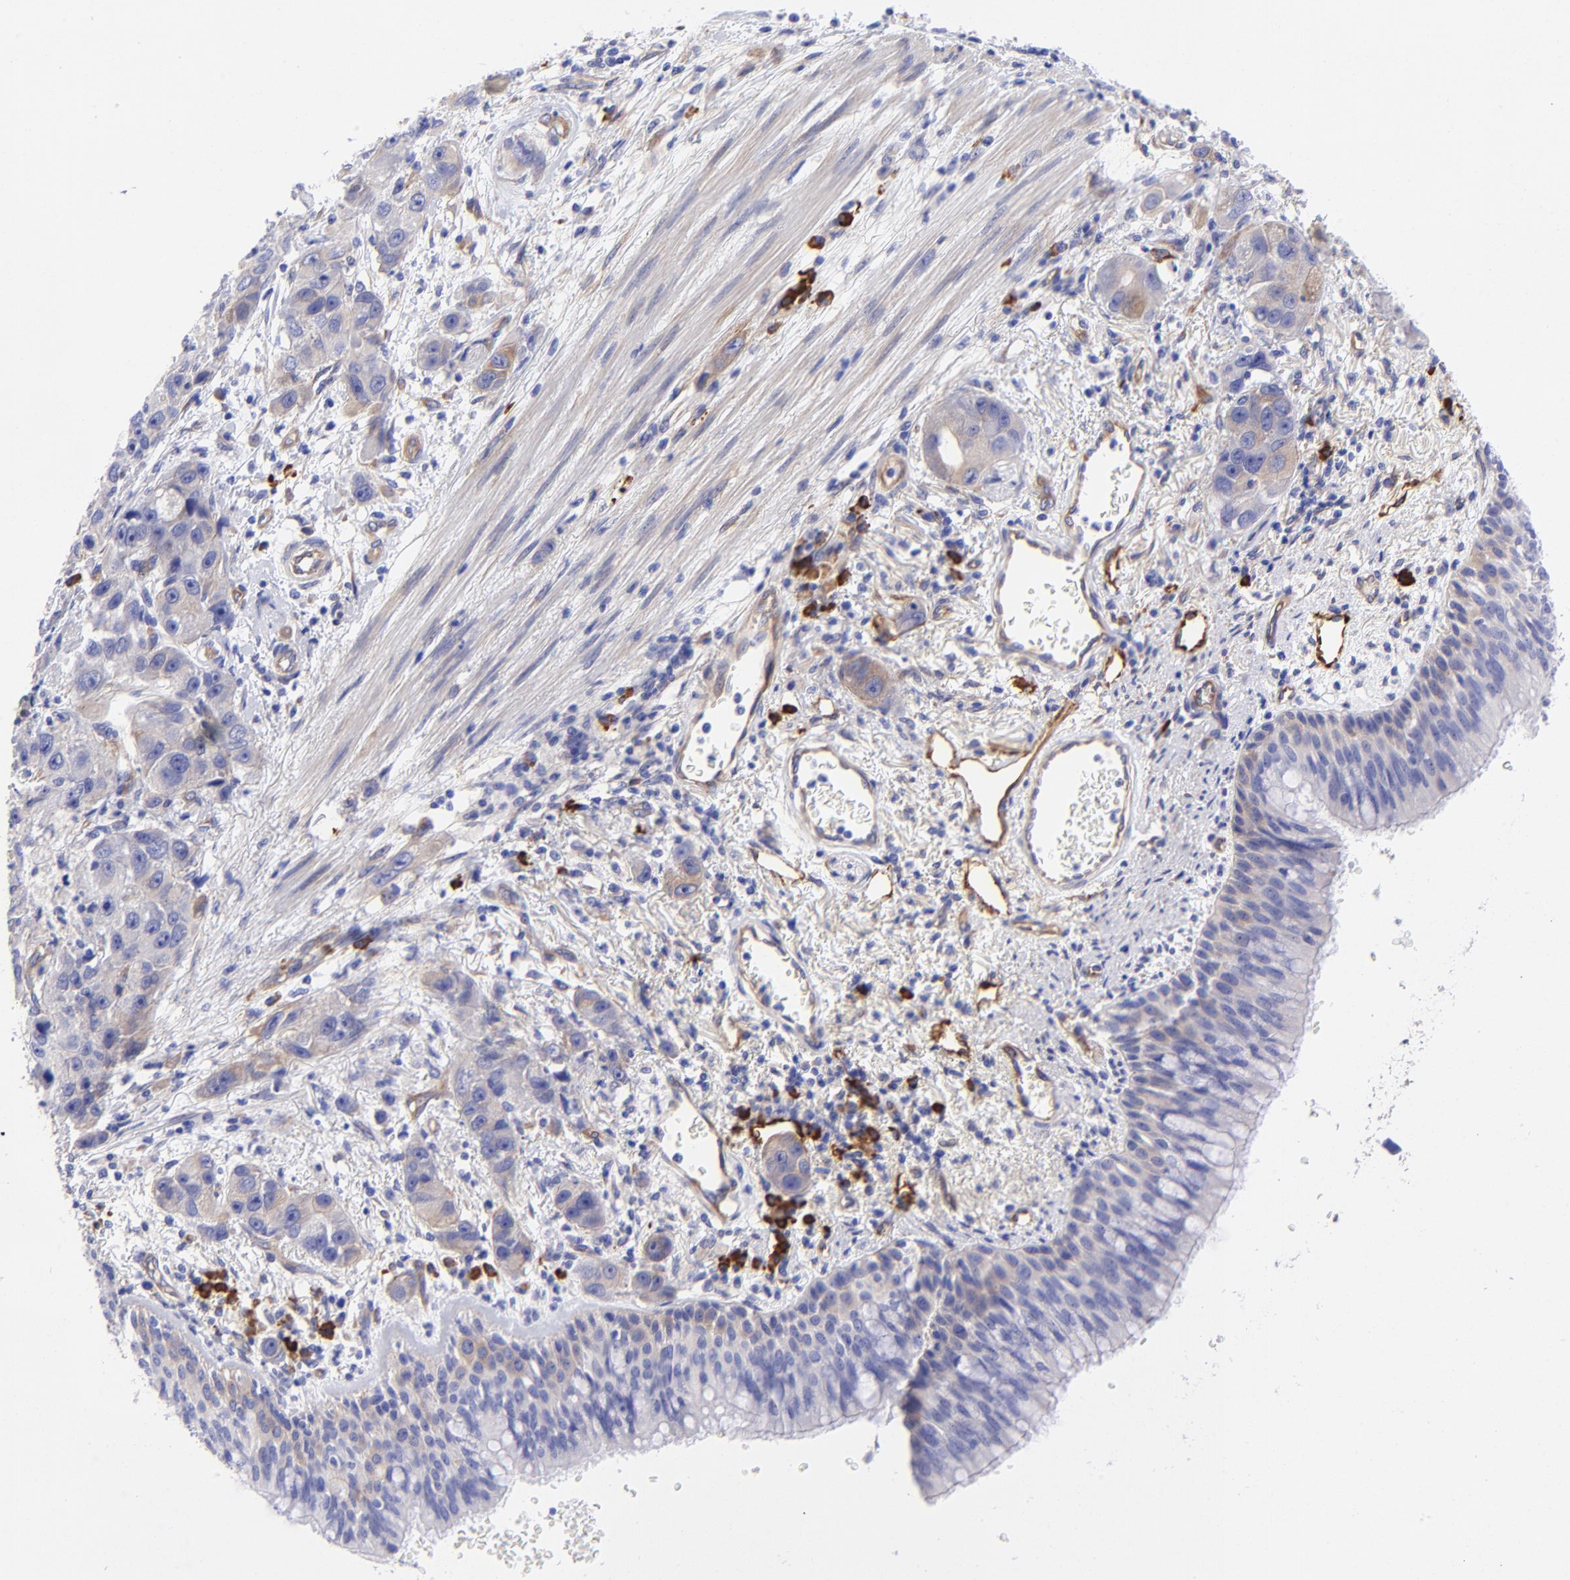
{"staining": {"intensity": "weak", "quantity": "25%-75%", "location": "cytoplasmic/membranous"}, "tissue": "bronchus", "cell_type": "Respiratory epithelial cells", "image_type": "normal", "snomed": [{"axis": "morphology", "description": "Normal tissue, NOS"}, {"axis": "morphology", "description": "Adenocarcinoma, NOS"}, {"axis": "morphology", "description": "Adenocarcinoma, metastatic, NOS"}, {"axis": "topography", "description": "Lymph node"}, {"axis": "topography", "description": "Bronchus"}, {"axis": "topography", "description": "Lung"}], "caption": "IHC (DAB (3,3'-diaminobenzidine)) staining of normal bronchus displays weak cytoplasmic/membranous protein staining in about 25%-75% of respiratory epithelial cells.", "gene": "PPFIBP1", "patient": {"sex": "female", "age": 54}}